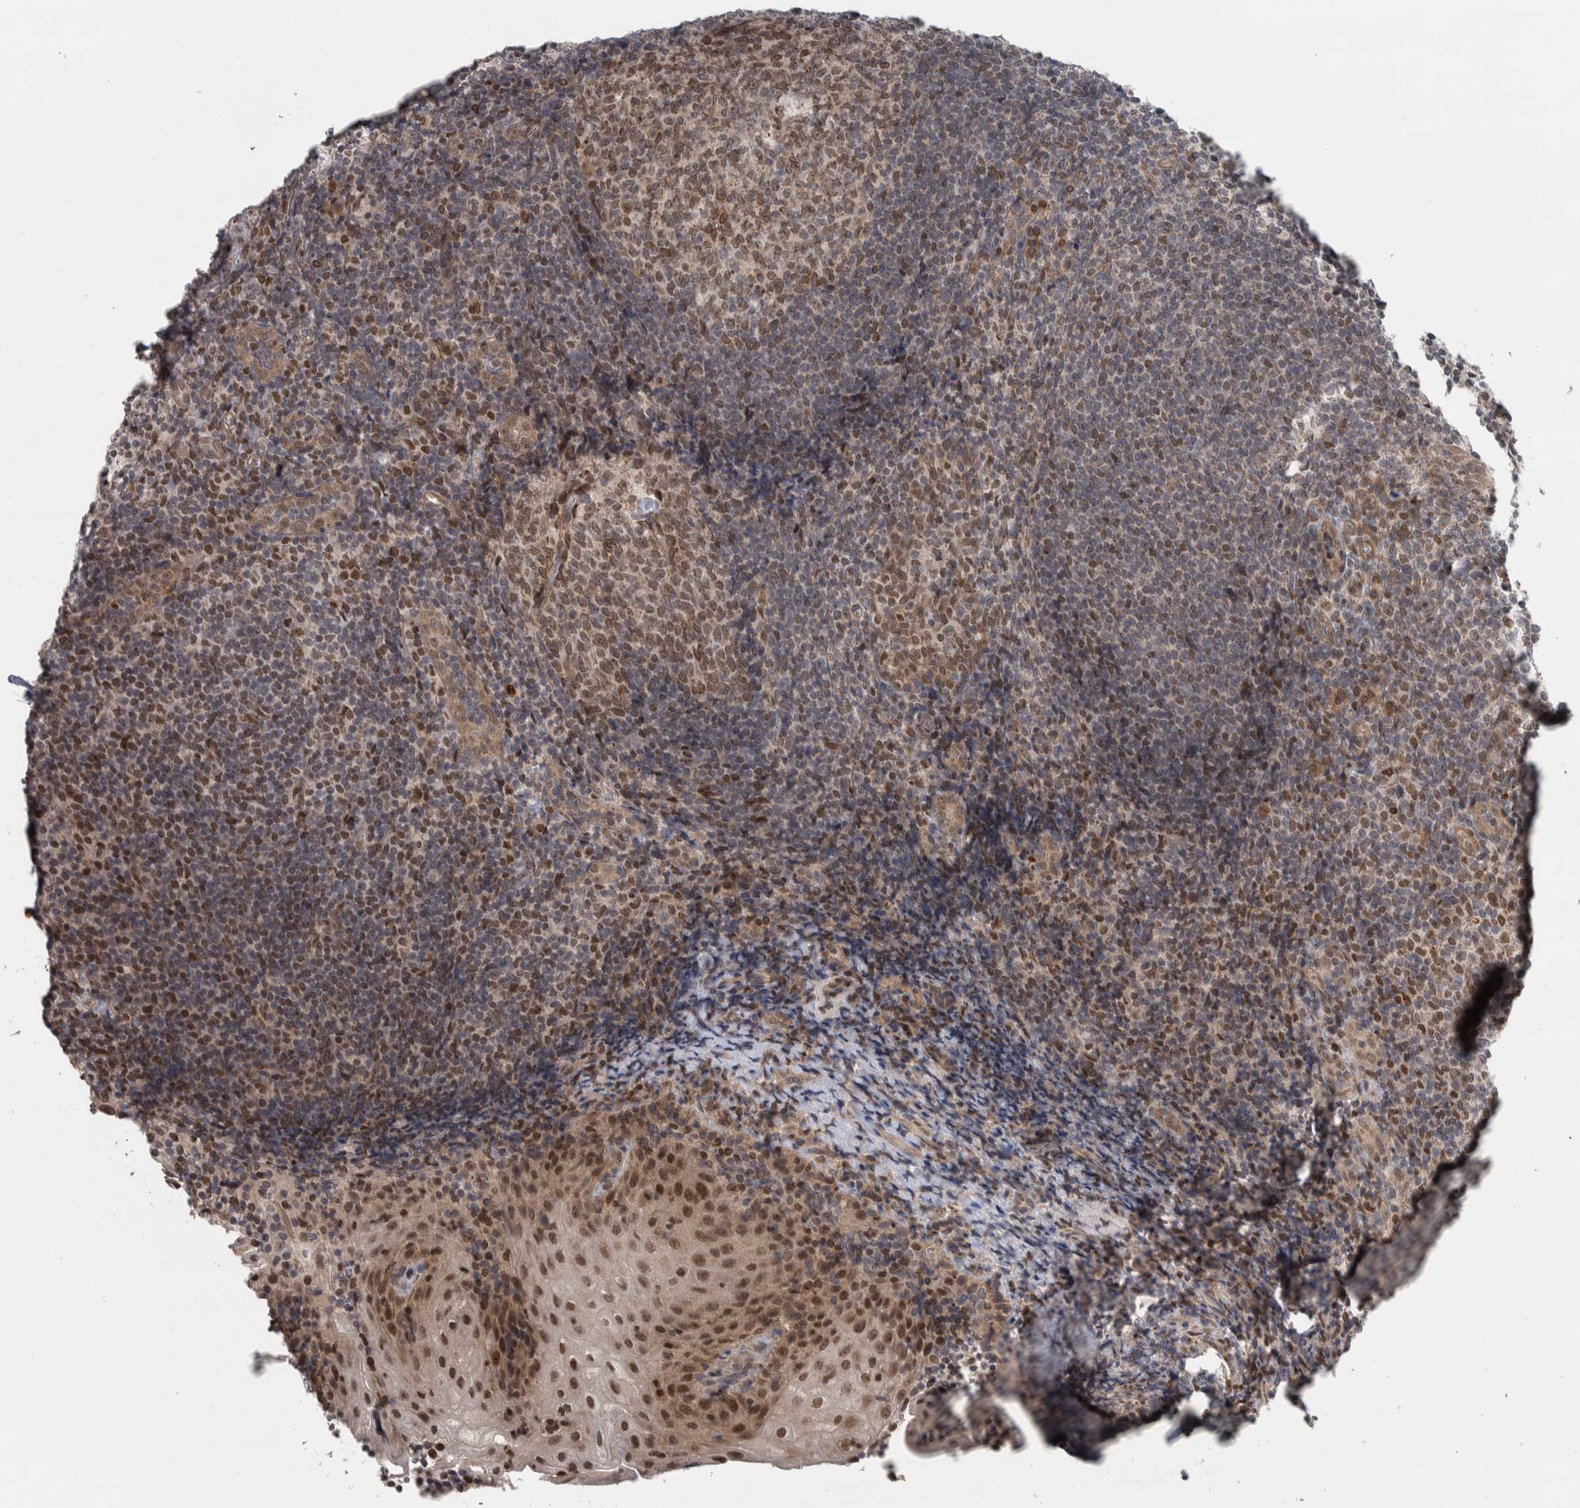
{"staining": {"intensity": "moderate", "quantity": ">75%", "location": "cytoplasmic/membranous,nuclear"}, "tissue": "tonsil", "cell_type": "Germinal center cells", "image_type": "normal", "snomed": [{"axis": "morphology", "description": "Normal tissue, NOS"}, {"axis": "topography", "description": "Tonsil"}], "caption": "DAB (3,3'-diaminobenzidine) immunohistochemical staining of normal tonsil reveals moderate cytoplasmic/membranous,nuclear protein staining in approximately >75% of germinal center cells. The protein is stained brown, and the nuclei are stained in blue (DAB (3,3'-diaminobenzidine) IHC with brightfield microscopy, high magnification).", "gene": "CWC27", "patient": {"sex": "male", "age": 37}}